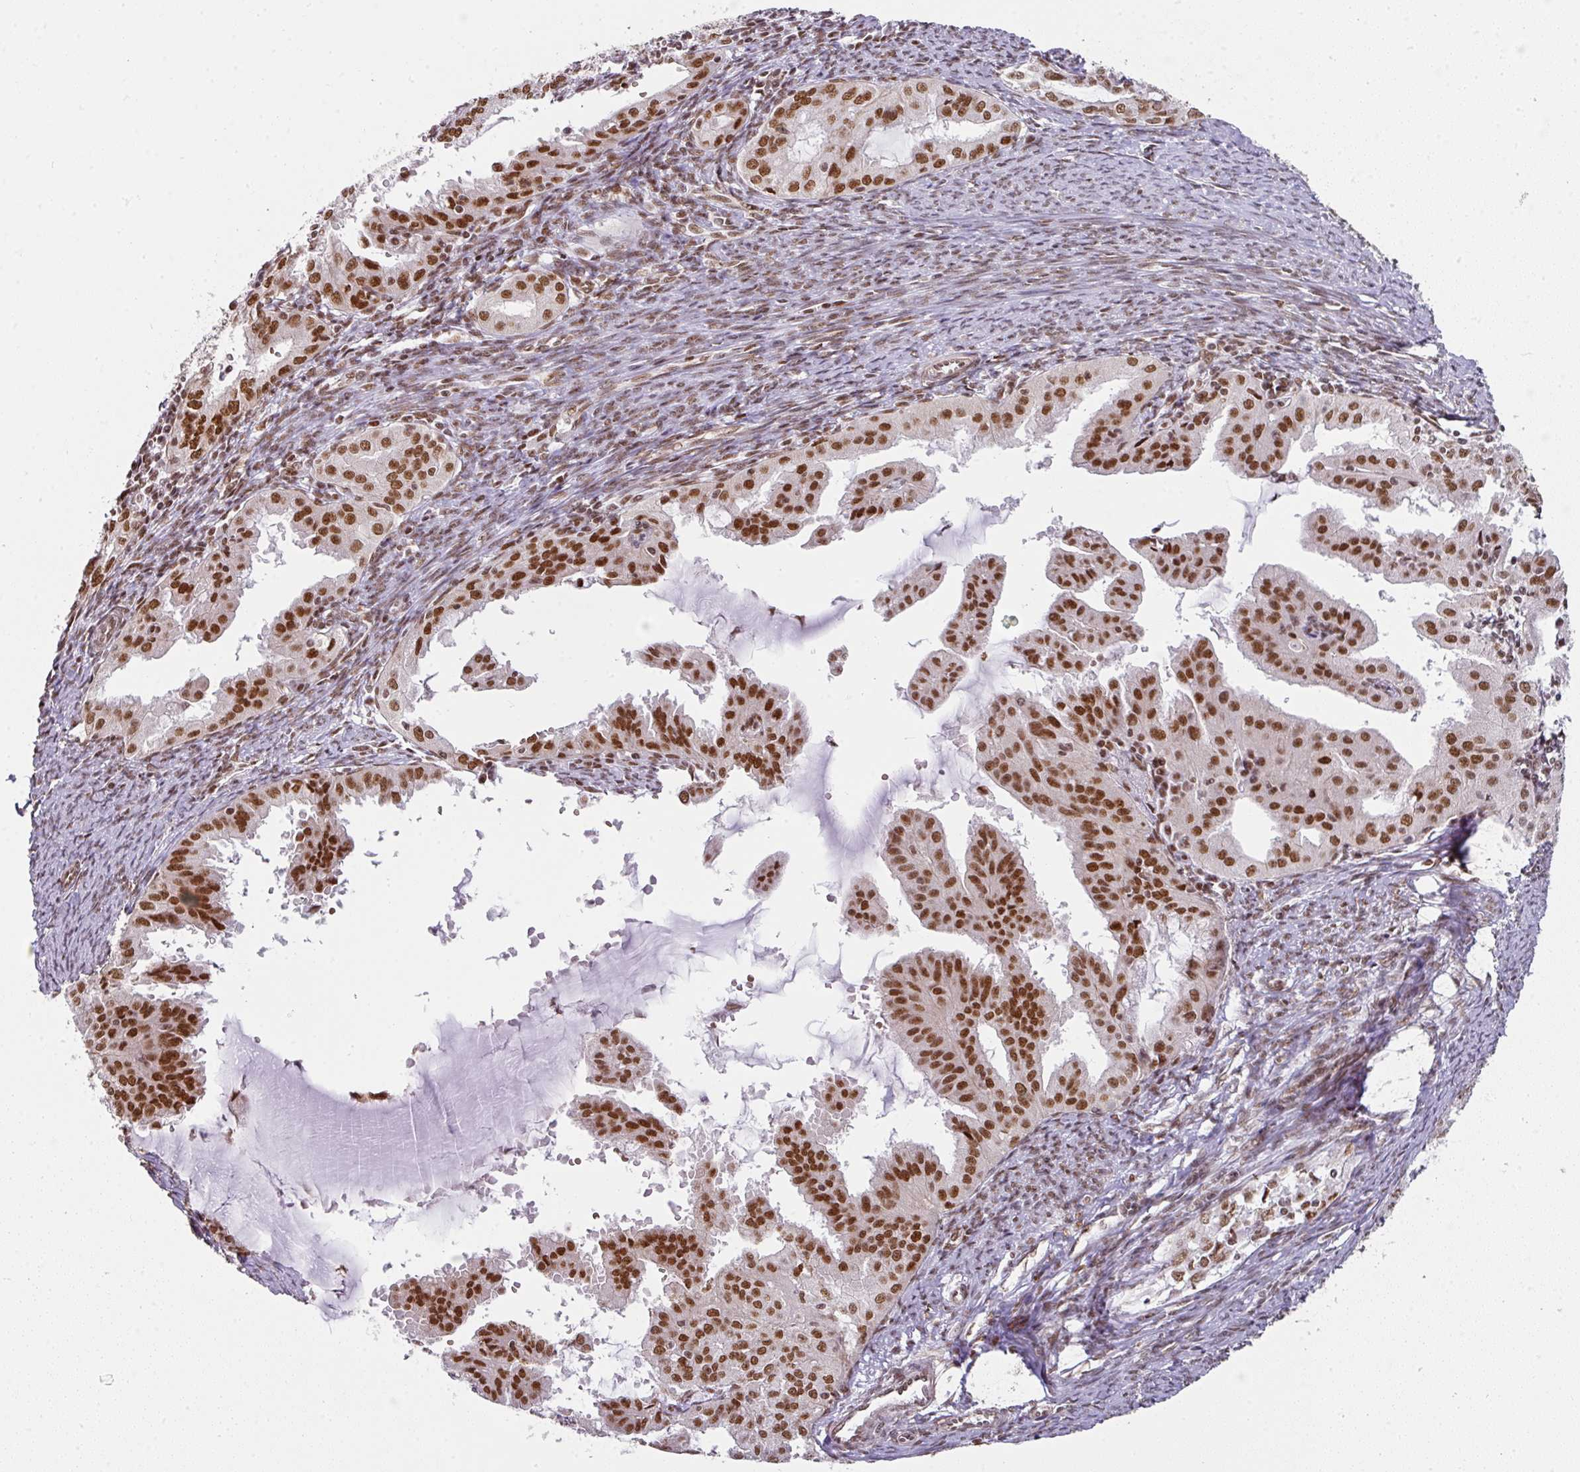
{"staining": {"intensity": "strong", "quantity": ">75%", "location": "nuclear"}, "tissue": "endometrial cancer", "cell_type": "Tumor cells", "image_type": "cancer", "snomed": [{"axis": "morphology", "description": "Adenocarcinoma, NOS"}, {"axis": "topography", "description": "Endometrium"}], "caption": "Endometrial cancer tissue demonstrates strong nuclear positivity in about >75% of tumor cells, visualized by immunohistochemistry. Using DAB (3,3'-diaminobenzidine) (brown) and hematoxylin (blue) stains, captured at high magnification using brightfield microscopy.", "gene": "NCOA5", "patient": {"sex": "female", "age": 70}}